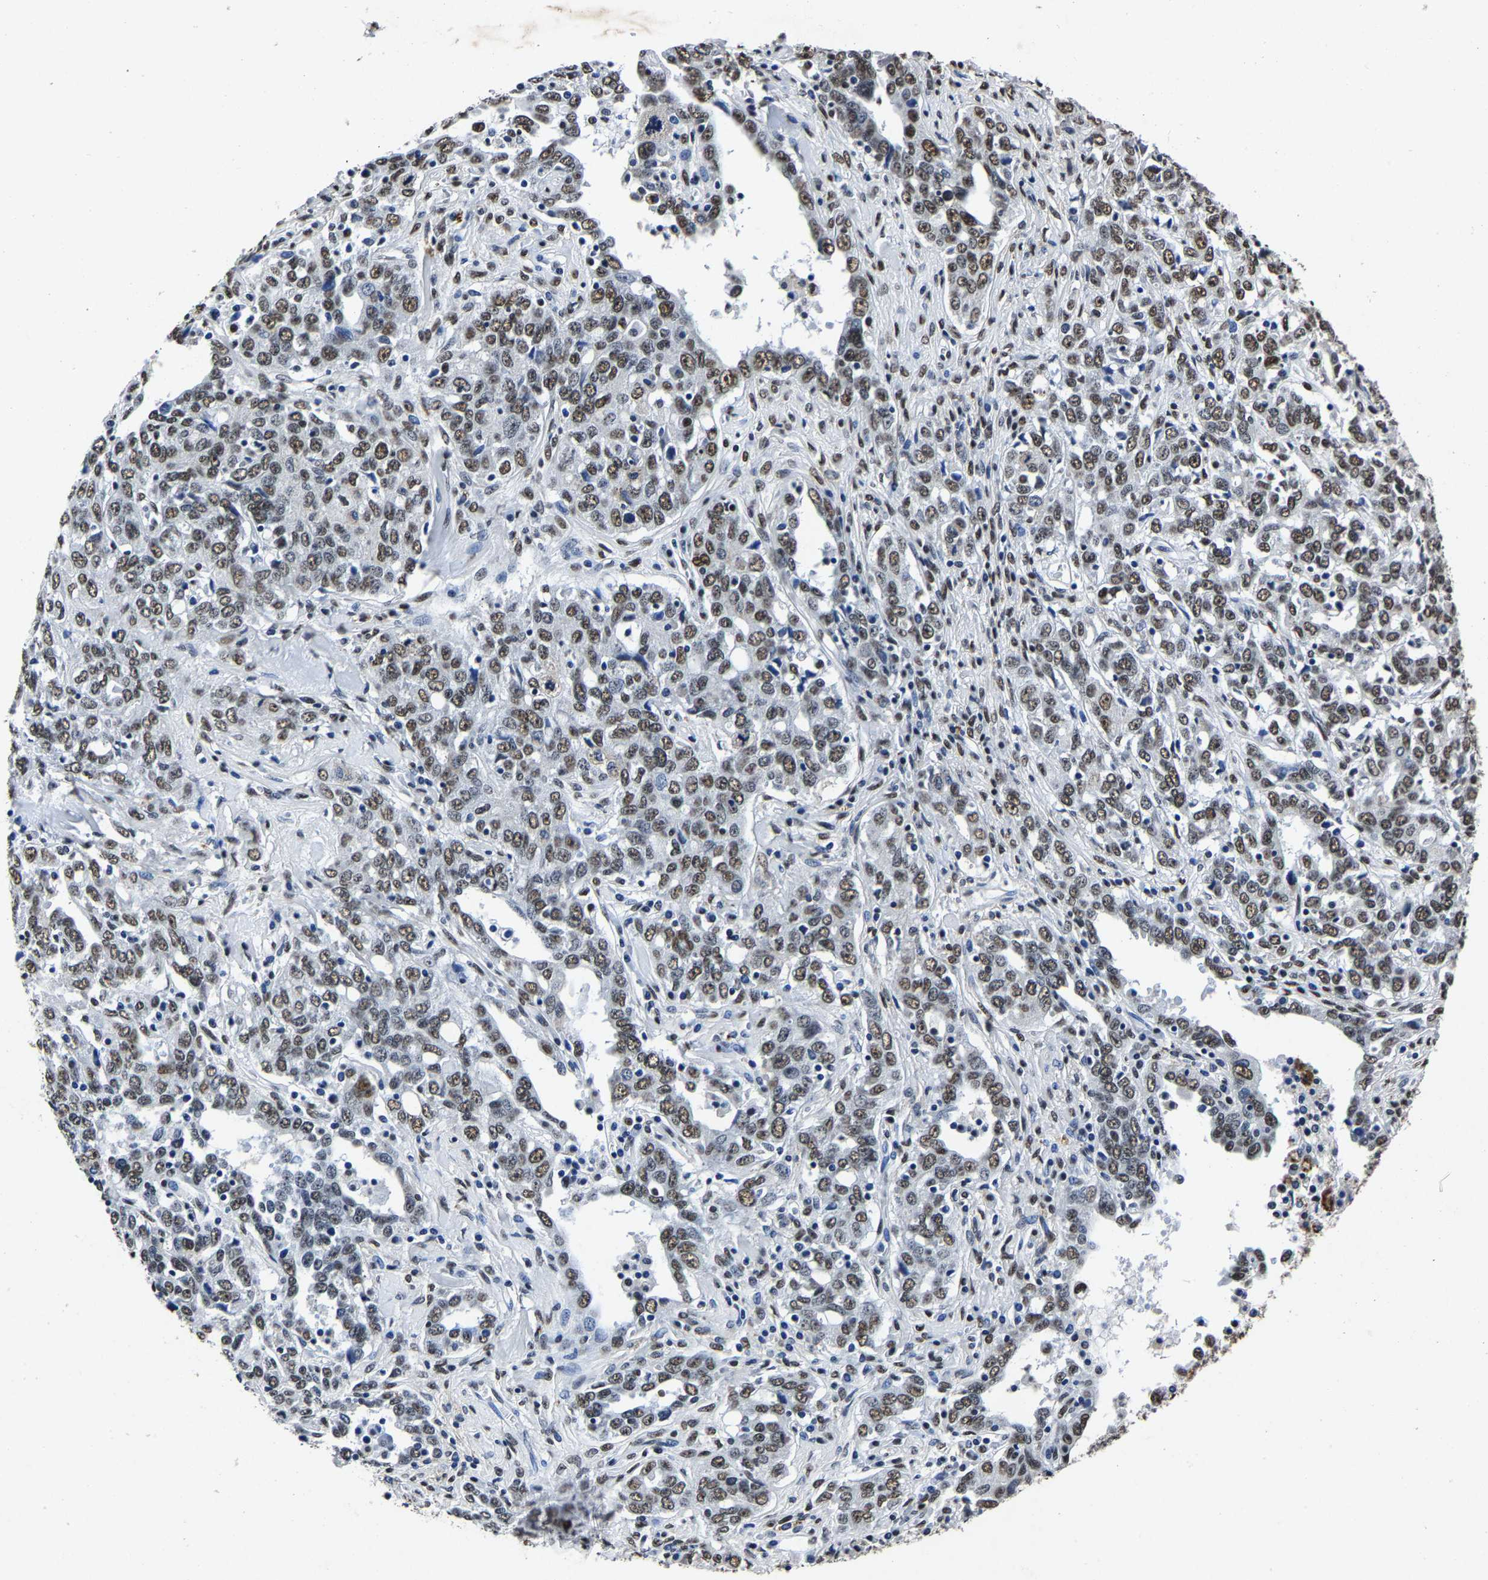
{"staining": {"intensity": "moderate", "quantity": ">75%", "location": "nuclear"}, "tissue": "ovarian cancer", "cell_type": "Tumor cells", "image_type": "cancer", "snomed": [{"axis": "morphology", "description": "Carcinoma, endometroid"}, {"axis": "topography", "description": "Ovary"}], "caption": "Protein expression analysis of human ovarian endometroid carcinoma reveals moderate nuclear staining in approximately >75% of tumor cells.", "gene": "RBM45", "patient": {"sex": "female", "age": 62}}